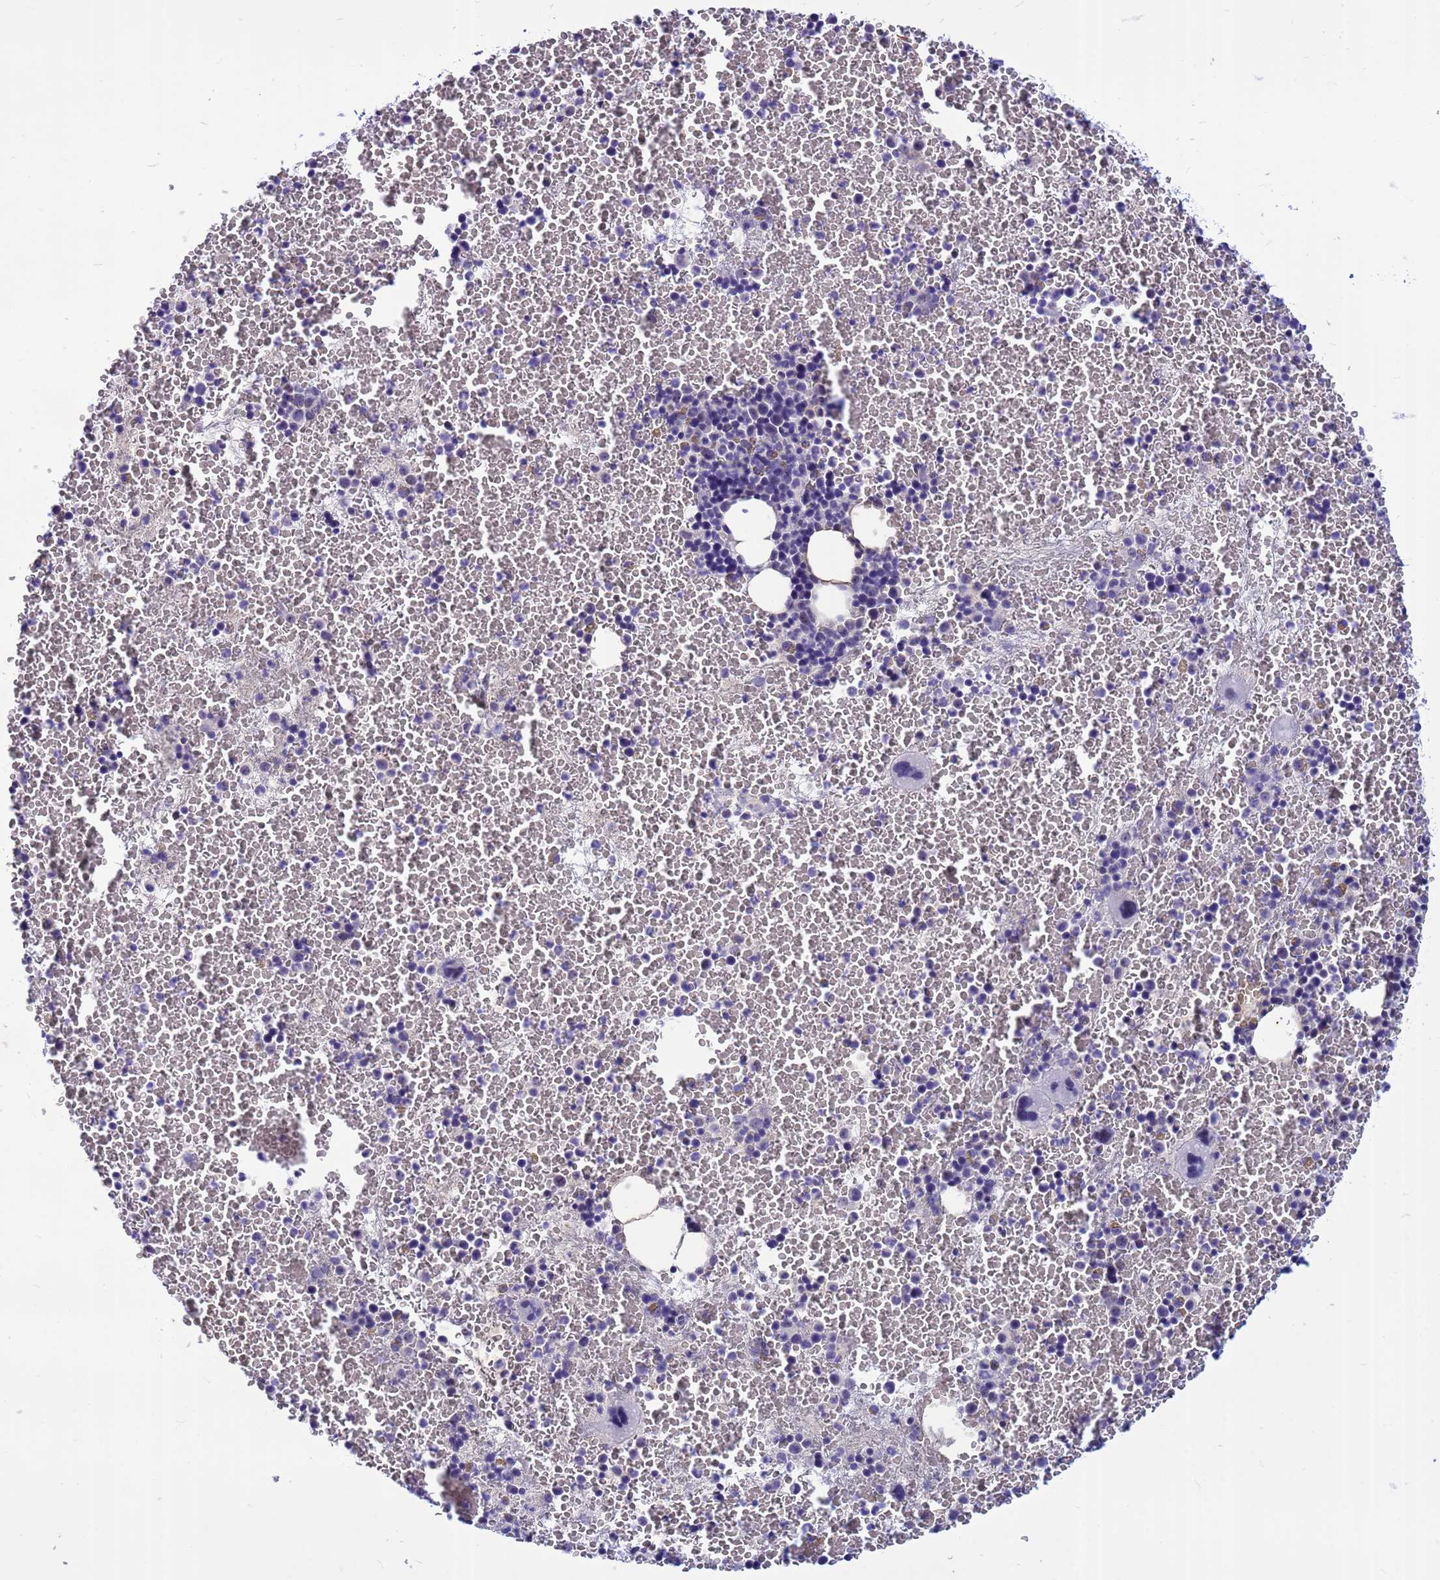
{"staining": {"intensity": "negative", "quantity": "none", "location": "none"}, "tissue": "bone marrow", "cell_type": "Hematopoietic cells", "image_type": "normal", "snomed": [{"axis": "morphology", "description": "Normal tissue, NOS"}, {"axis": "topography", "description": "Bone marrow"}], "caption": "High magnification brightfield microscopy of benign bone marrow stained with DAB (brown) and counterstained with hematoxylin (blue): hematopoietic cells show no significant positivity. The staining was performed using DAB to visualize the protein expression in brown, while the nuclei were stained in blue with hematoxylin (Magnification: 20x).", "gene": "DMRTC2", "patient": {"sex": "male", "age": 11}}